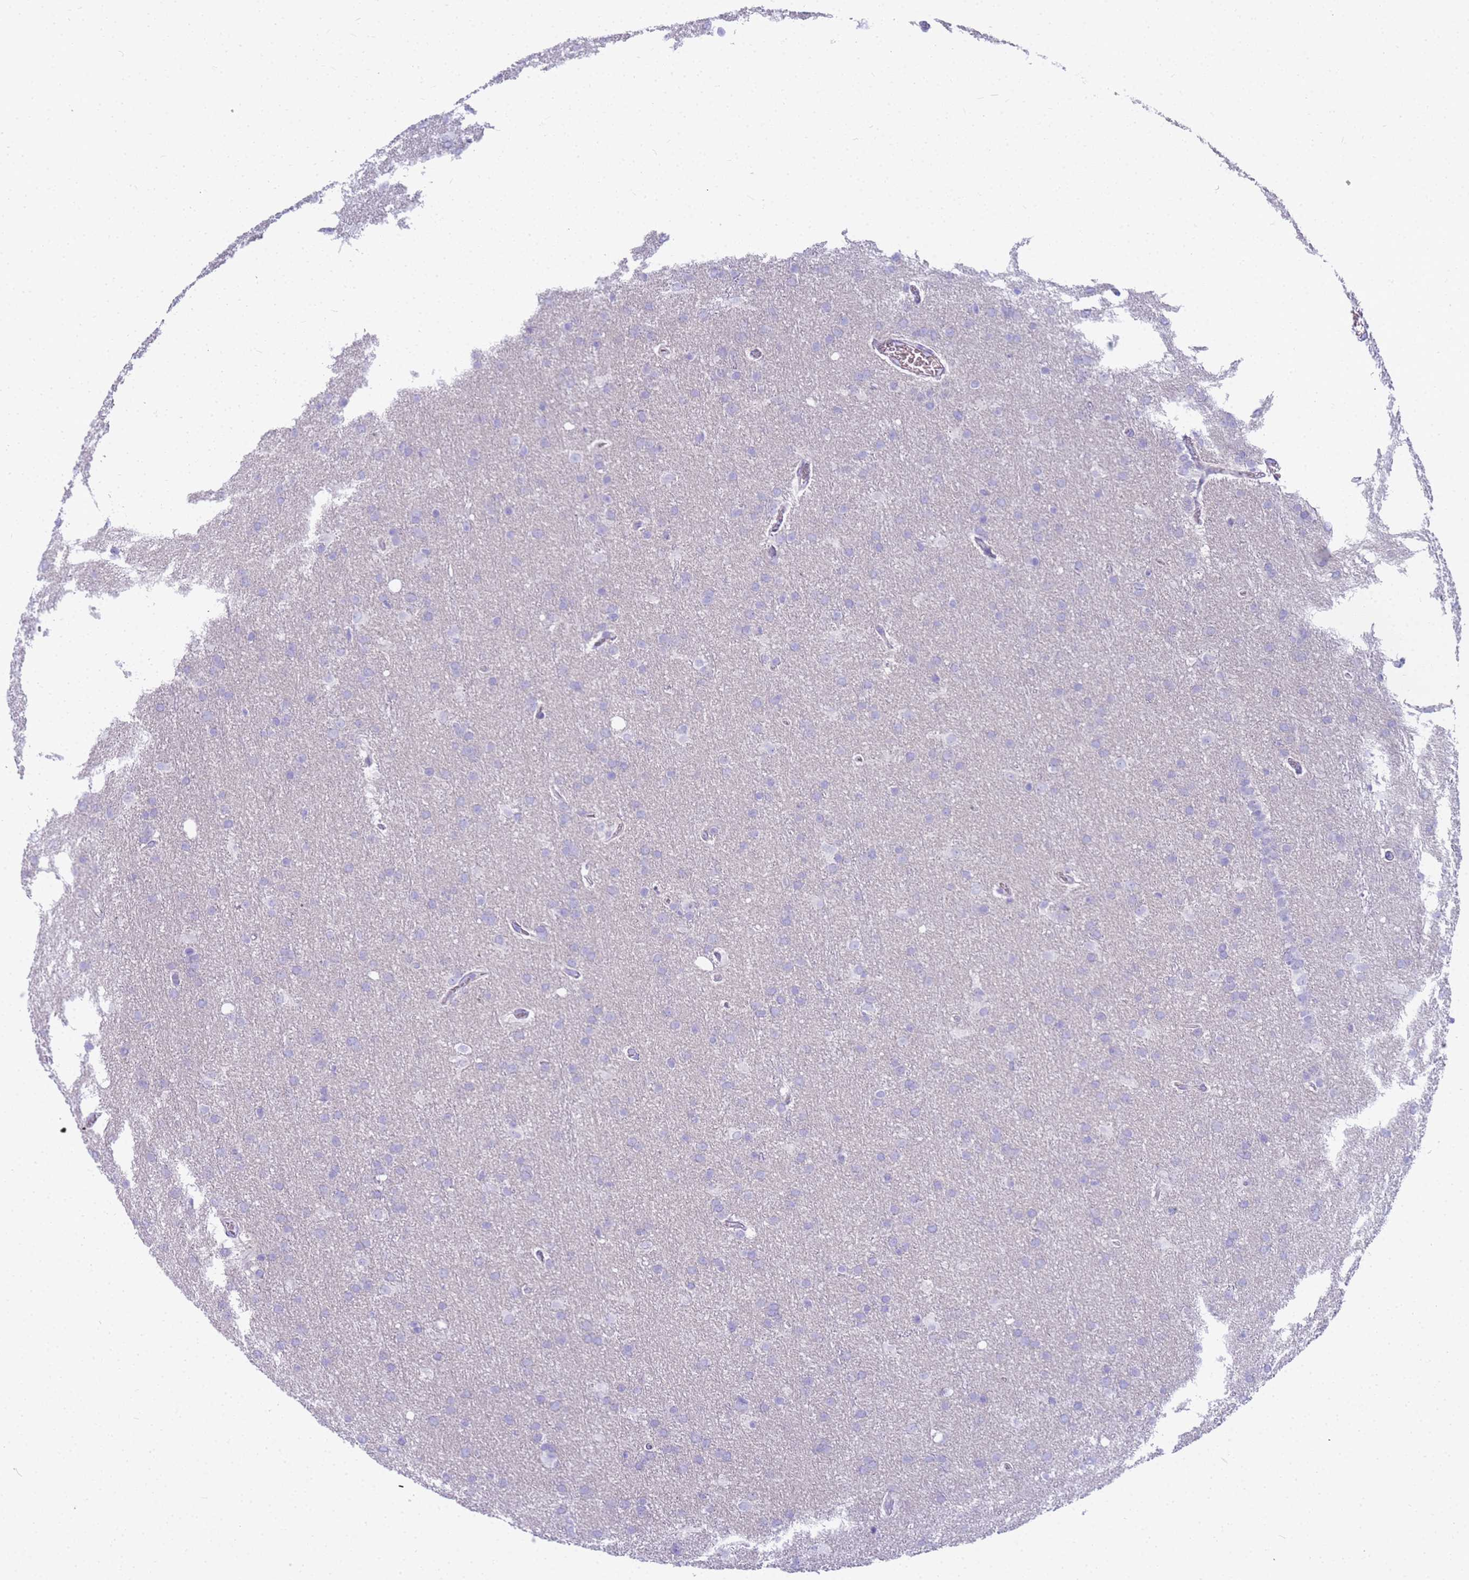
{"staining": {"intensity": "negative", "quantity": "none", "location": "none"}, "tissue": "glioma", "cell_type": "Tumor cells", "image_type": "cancer", "snomed": [{"axis": "morphology", "description": "Glioma, malignant, Low grade"}, {"axis": "topography", "description": "Brain"}], "caption": "IHC micrograph of human glioma stained for a protein (brown), which demonstrates no positivity in tumor cells.", "gene": "RNASE2", "patient": {"sex": "female", "age": 32}}